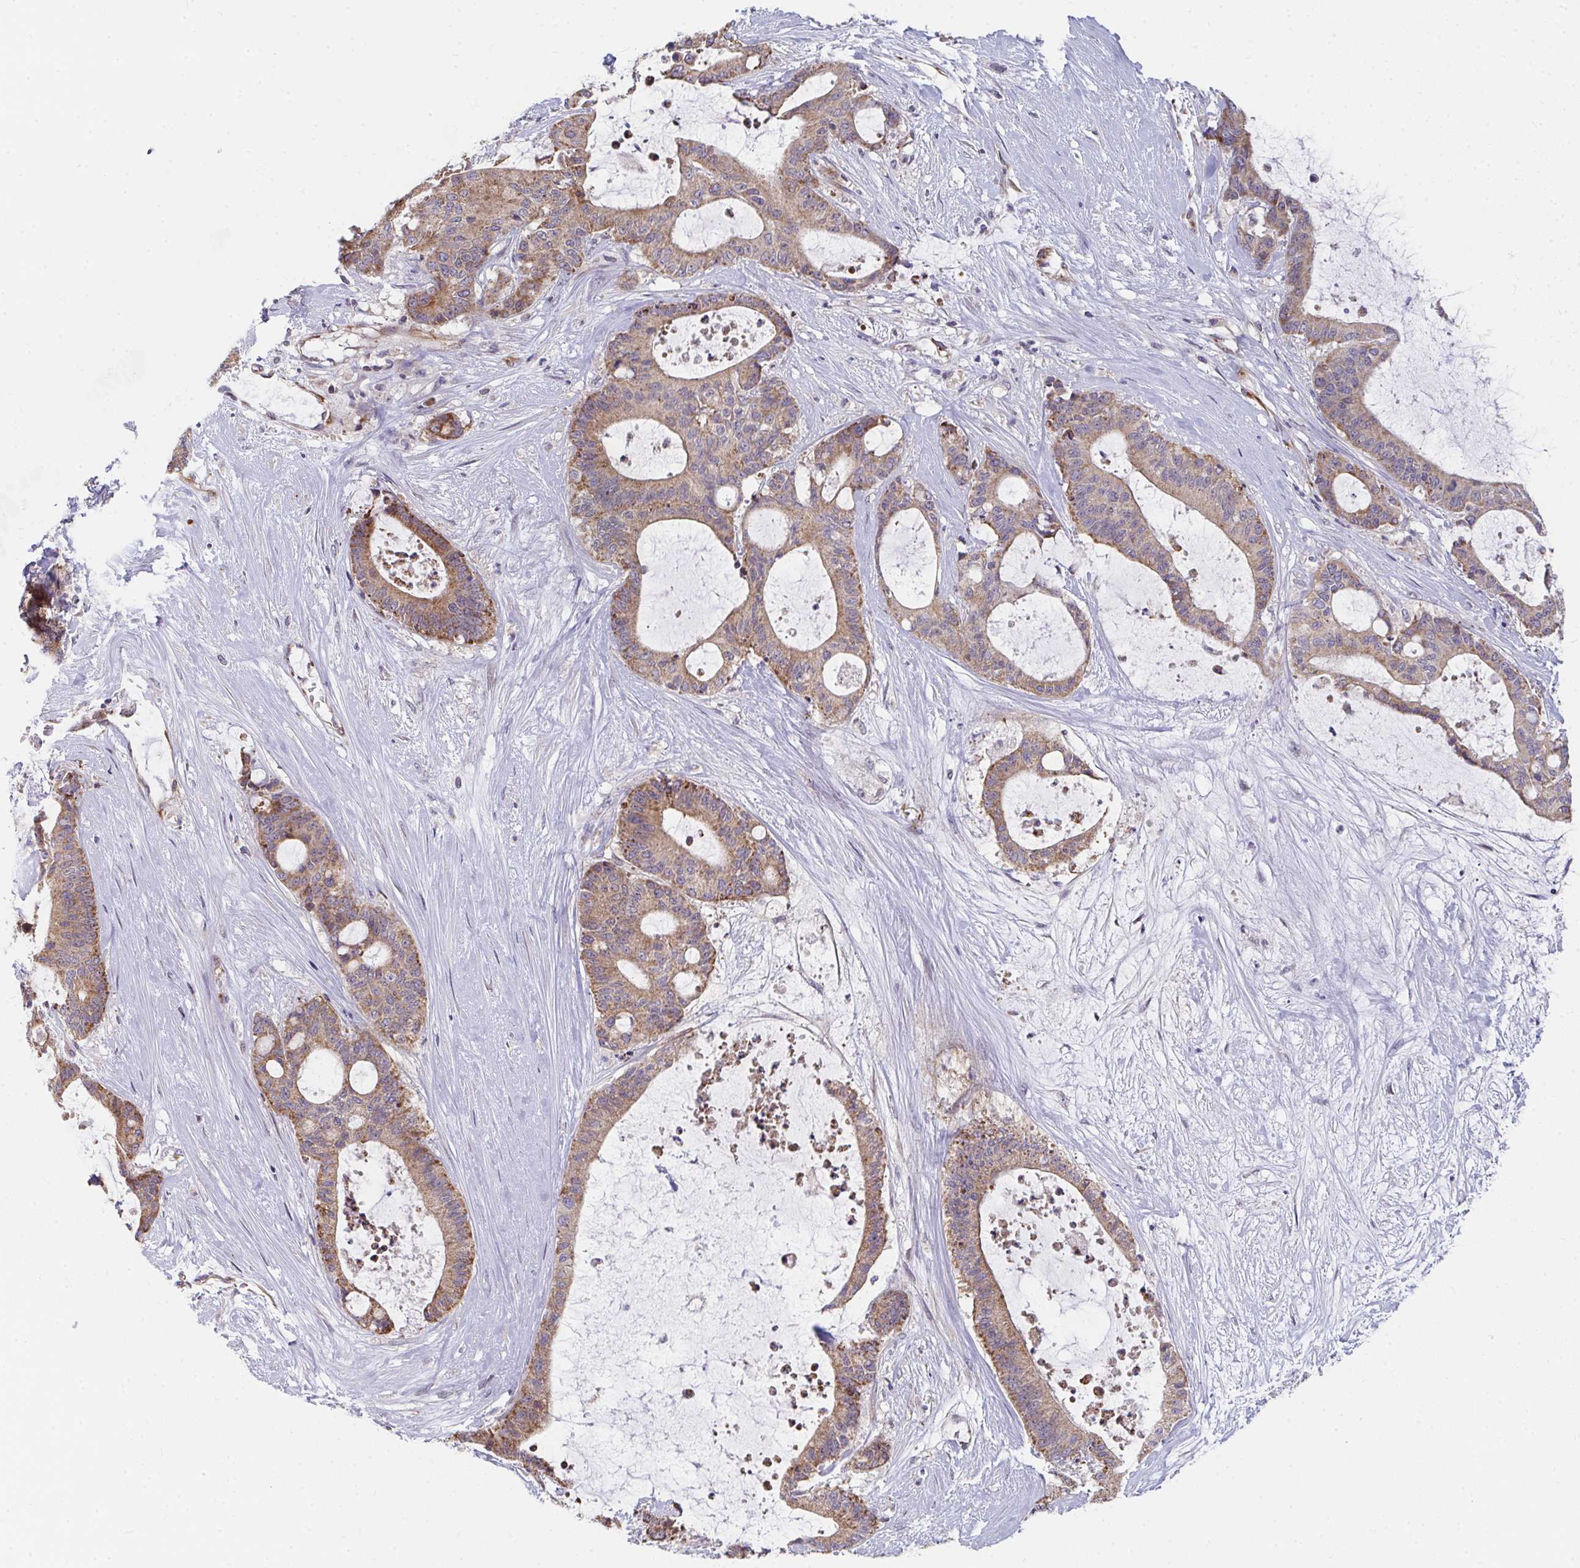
{"staining": {"intensity": "moderate", "quantity": ">75%", "location": "cytoplasmic/membranous"}, "tissue": "liver cancer", "cell_type": "Tumor cells", "image_type": "cancer", "snomed": [{"axis": "morphology", "description": "Normal tissue, NOS"}, {"axis": "morphology", "description": "Cholangiocarcinoma"}, {"axis": "topography", "description": "Liver"}, {"axis": "topography", "description": "Peripheral nerve tissue"}], "caption": "This photomicrograph reveals liver cancer (cholangiocarcinoma) stained with IHC to label a protein in brown. The cytoplasmic/membranous of tumor cells show moderate positivity for the protein. Nuclei are counter-stained blue.", "gene": "EIF1AD", "patient": {"sex": "female", "age": 73}}